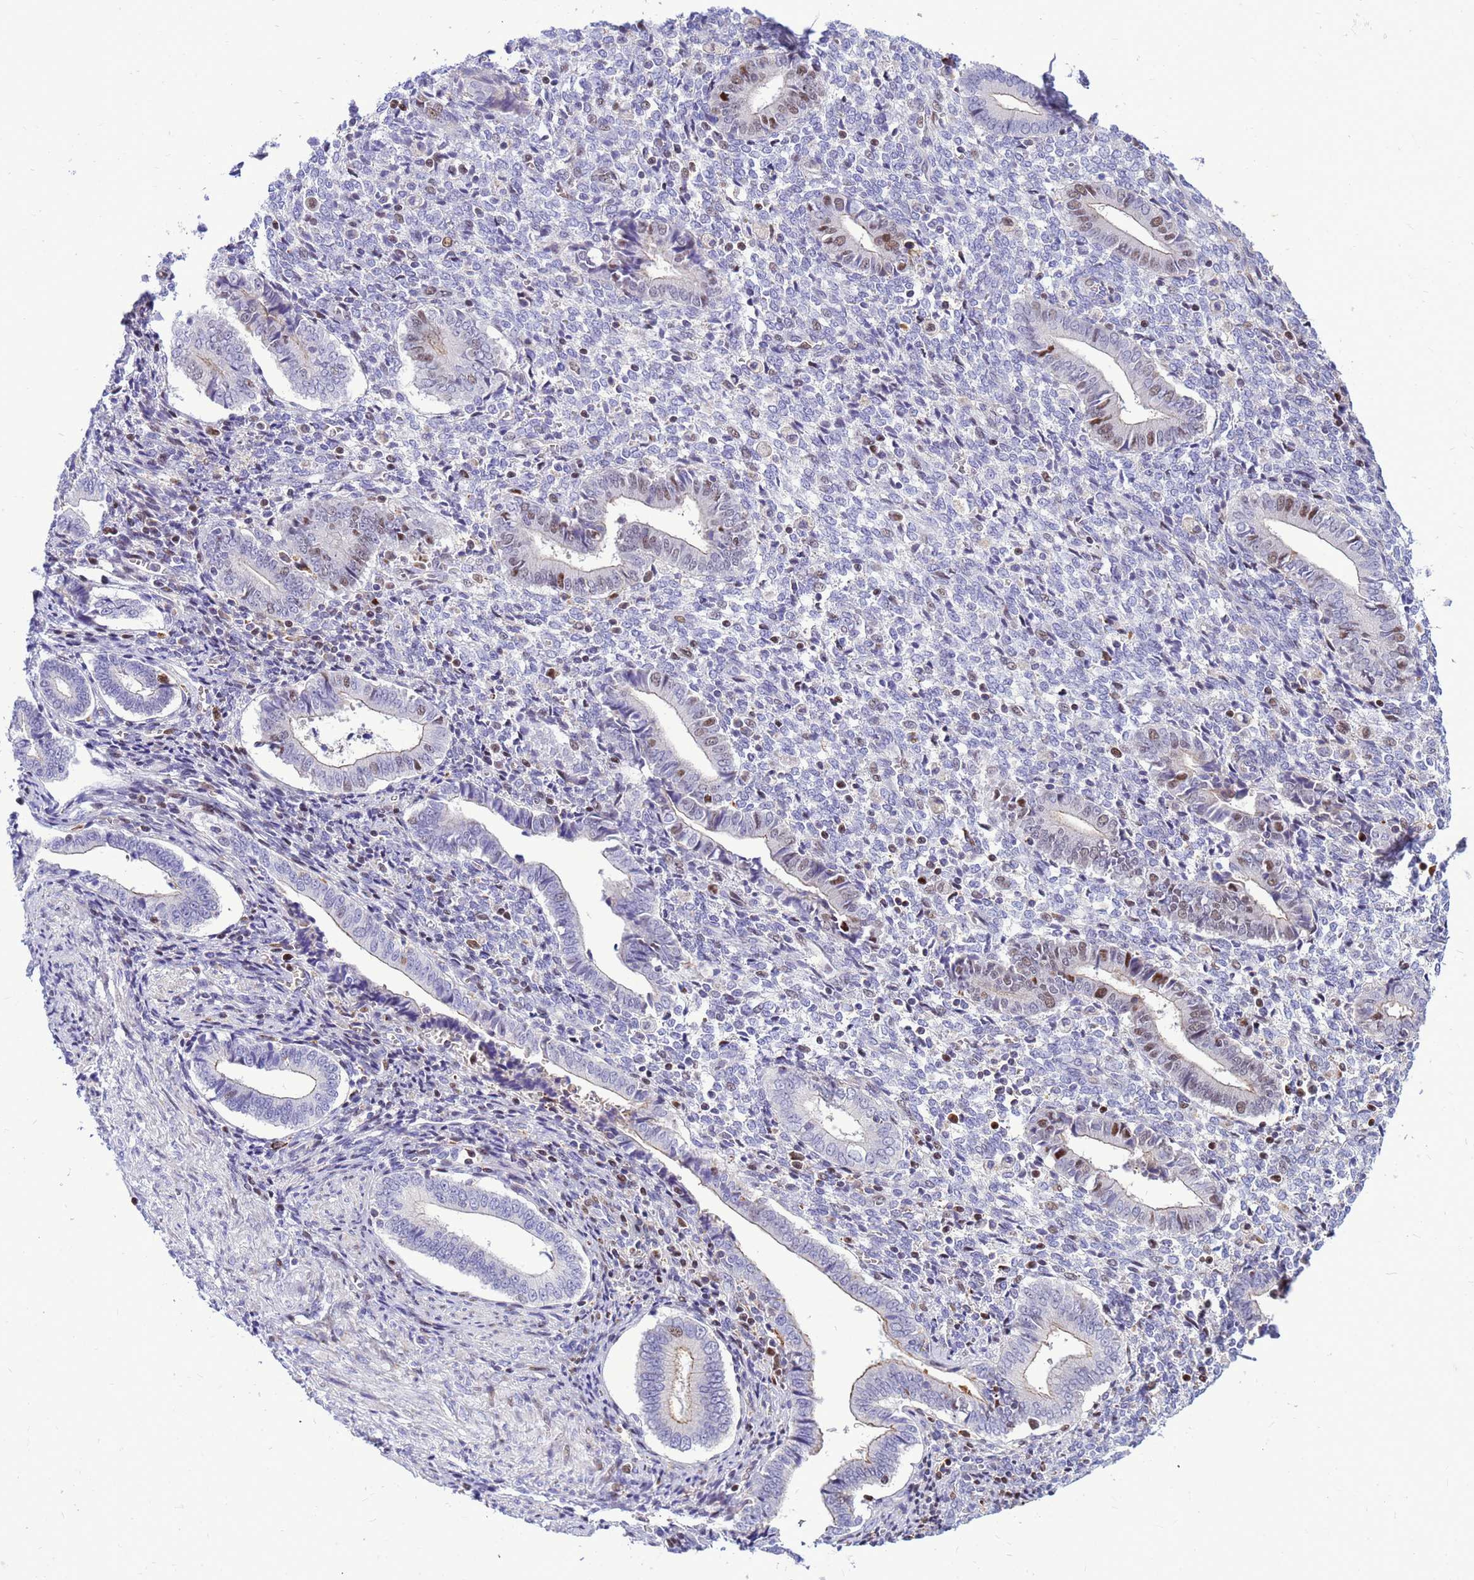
{"staining": {"intensity": "moderate", "quantity": "<25%", "location": "nuclear"}, "tissue": "endometrium", "cell_type": "Cells in endometrial stroma", "image_type": "normal", "snomed": [{"axis": "morphology", "description": "Normal tissue, NOS"}, {"axis": "topography", "description": "Other"}, {"axis": "topography", "description": "Endometrium"}], "caption": "Moderate nuclear protein expression is present in approximately <25% of cells in endometrial stroma in endometrium. (IHC, brightfield microscopy, high magnification).", "gene": "ADAMTS7", "patient": {"sex": "female", "age": 44}}